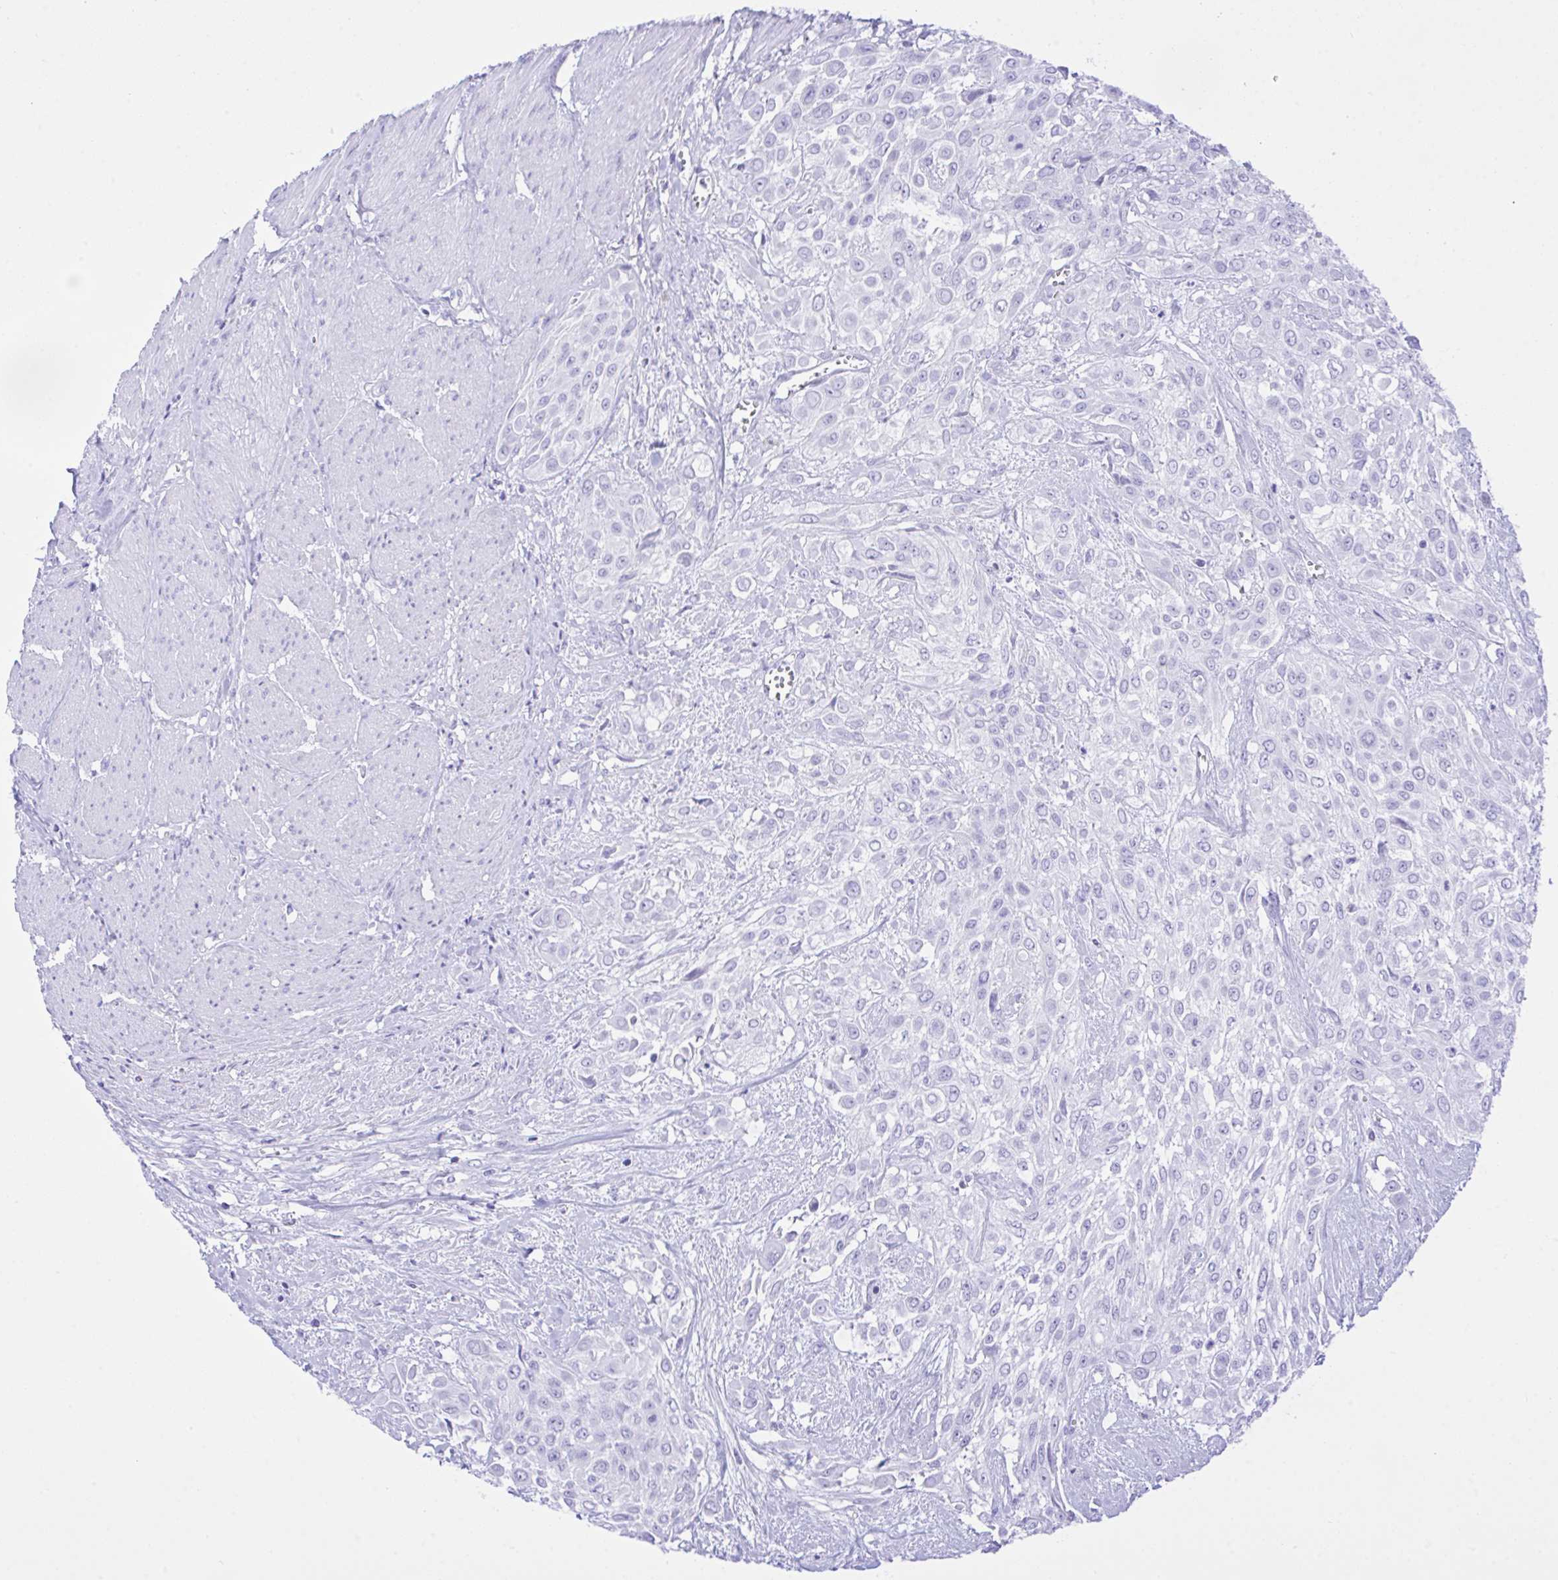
{"staining": {"intensity": "negative", "quantity": "none", "location": "none"}, "tissue": "urothelial cancer", "cell_type": "Tumor cells", "image_type": "cancer", "snomed": [{"axis": "morphology", "description": "Urothelial carcinoma, High grade"}, {"axis": "topography", "description": "Urinary bladder"}], "caption": "Tumor cells are negative for protein expression in human high-grade urothelial carcinoma.", "gene": "SELENOV", "patient": {"sex": "male", "age": 57}}